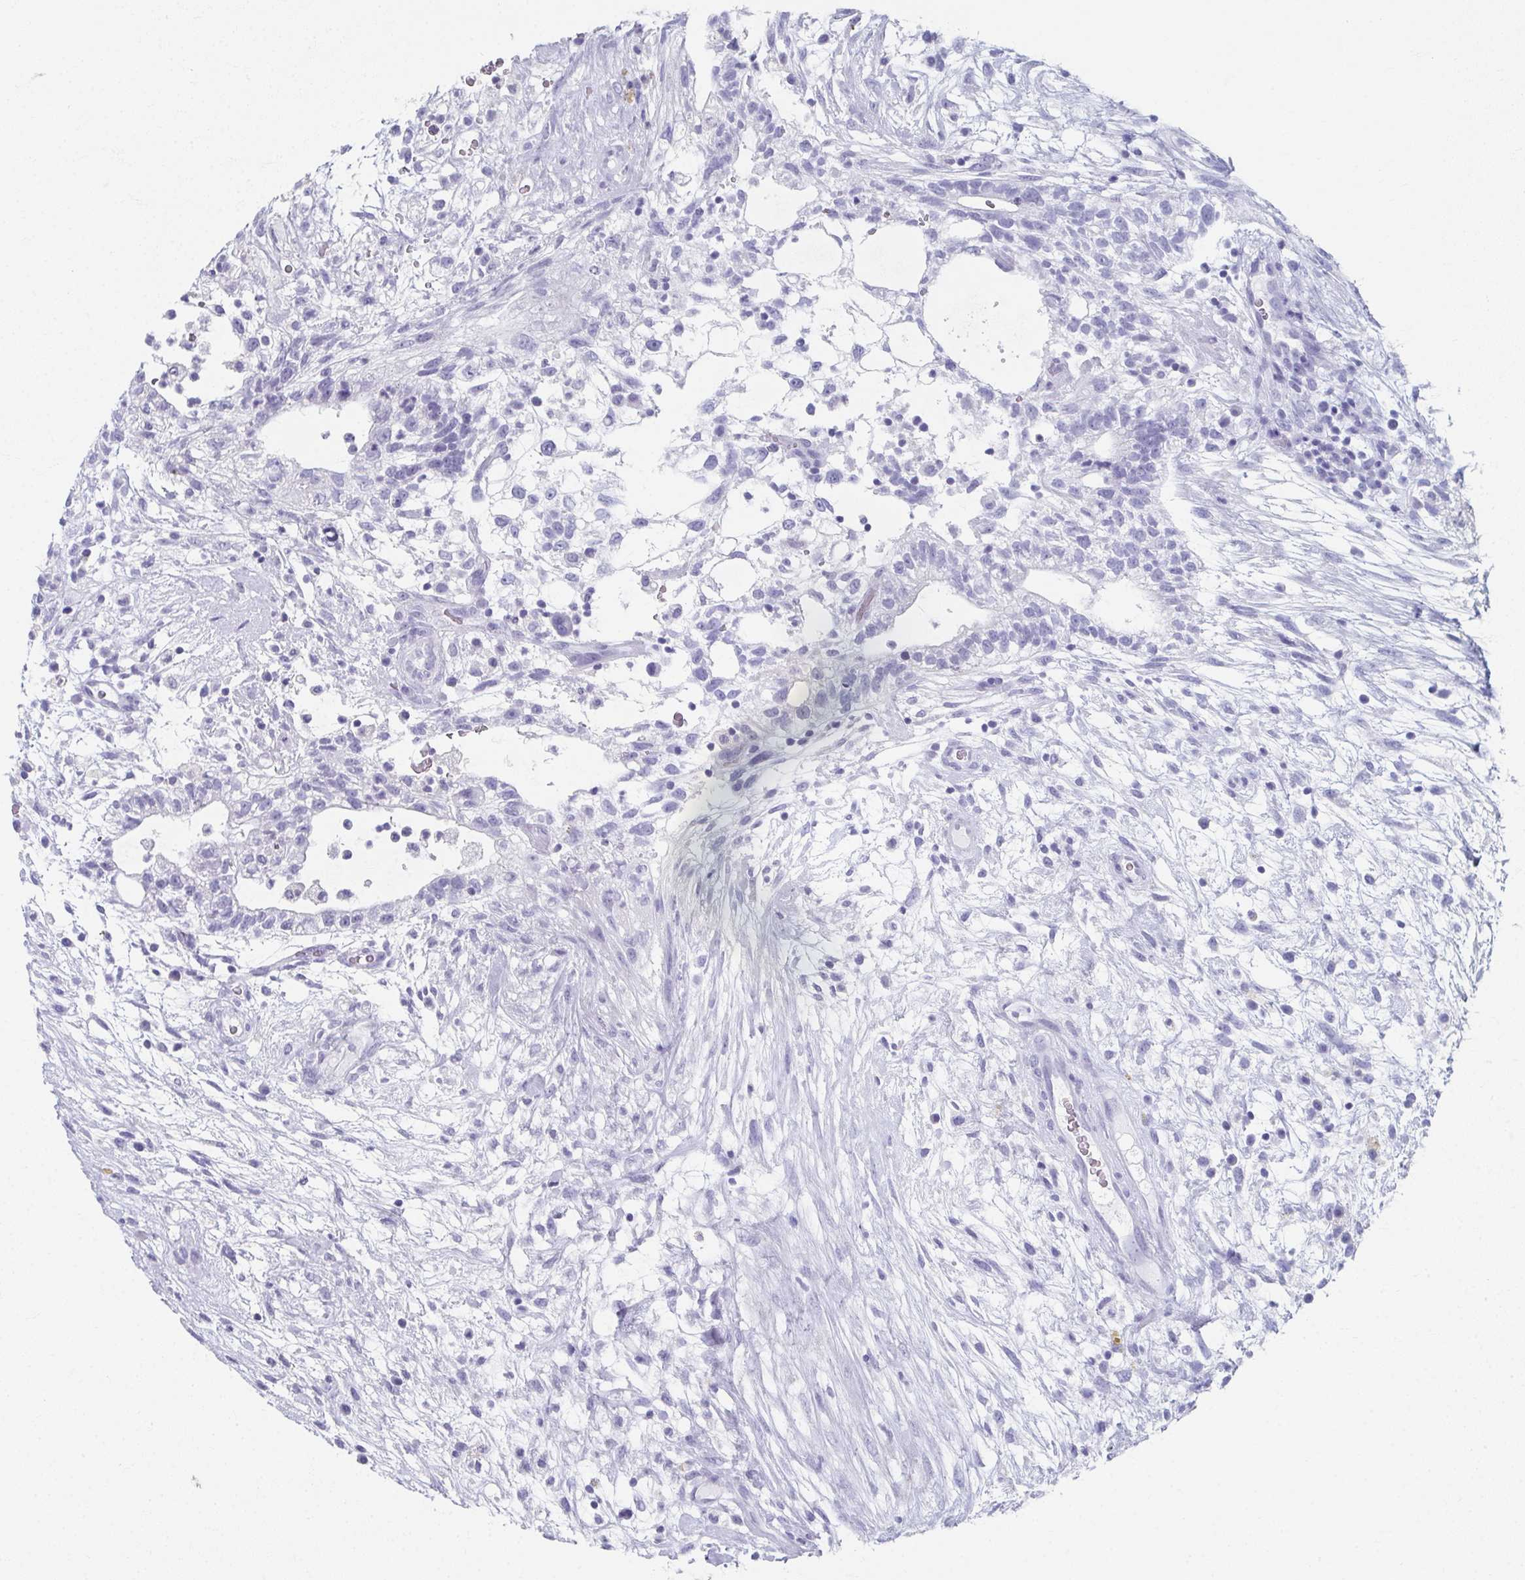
{"staining": {"intensity": "negative", "quantity": "none", "location": "none"}, "tissue": "testis cancer", "cell_type": "Tumor cells", "image_type": "cancer", "snomed": [{"axis": "morphology", "description": "Carcinoma, Embryonal, NOS"}, {"axis": "topography", "description": "Testis"}], "caption": "High magnification brightfield microscopy of testis embryonal carcinoma stained with DAB (3,3'-diaminobenzidine) (brown) and counterstained with hematoxylin (blue): tumor cells show no significant staining. (DAB immunohistochemistry with hematoxylin counter stain).", "gene": "GHRL", "patient": {"sex": "male", "age": 32}}